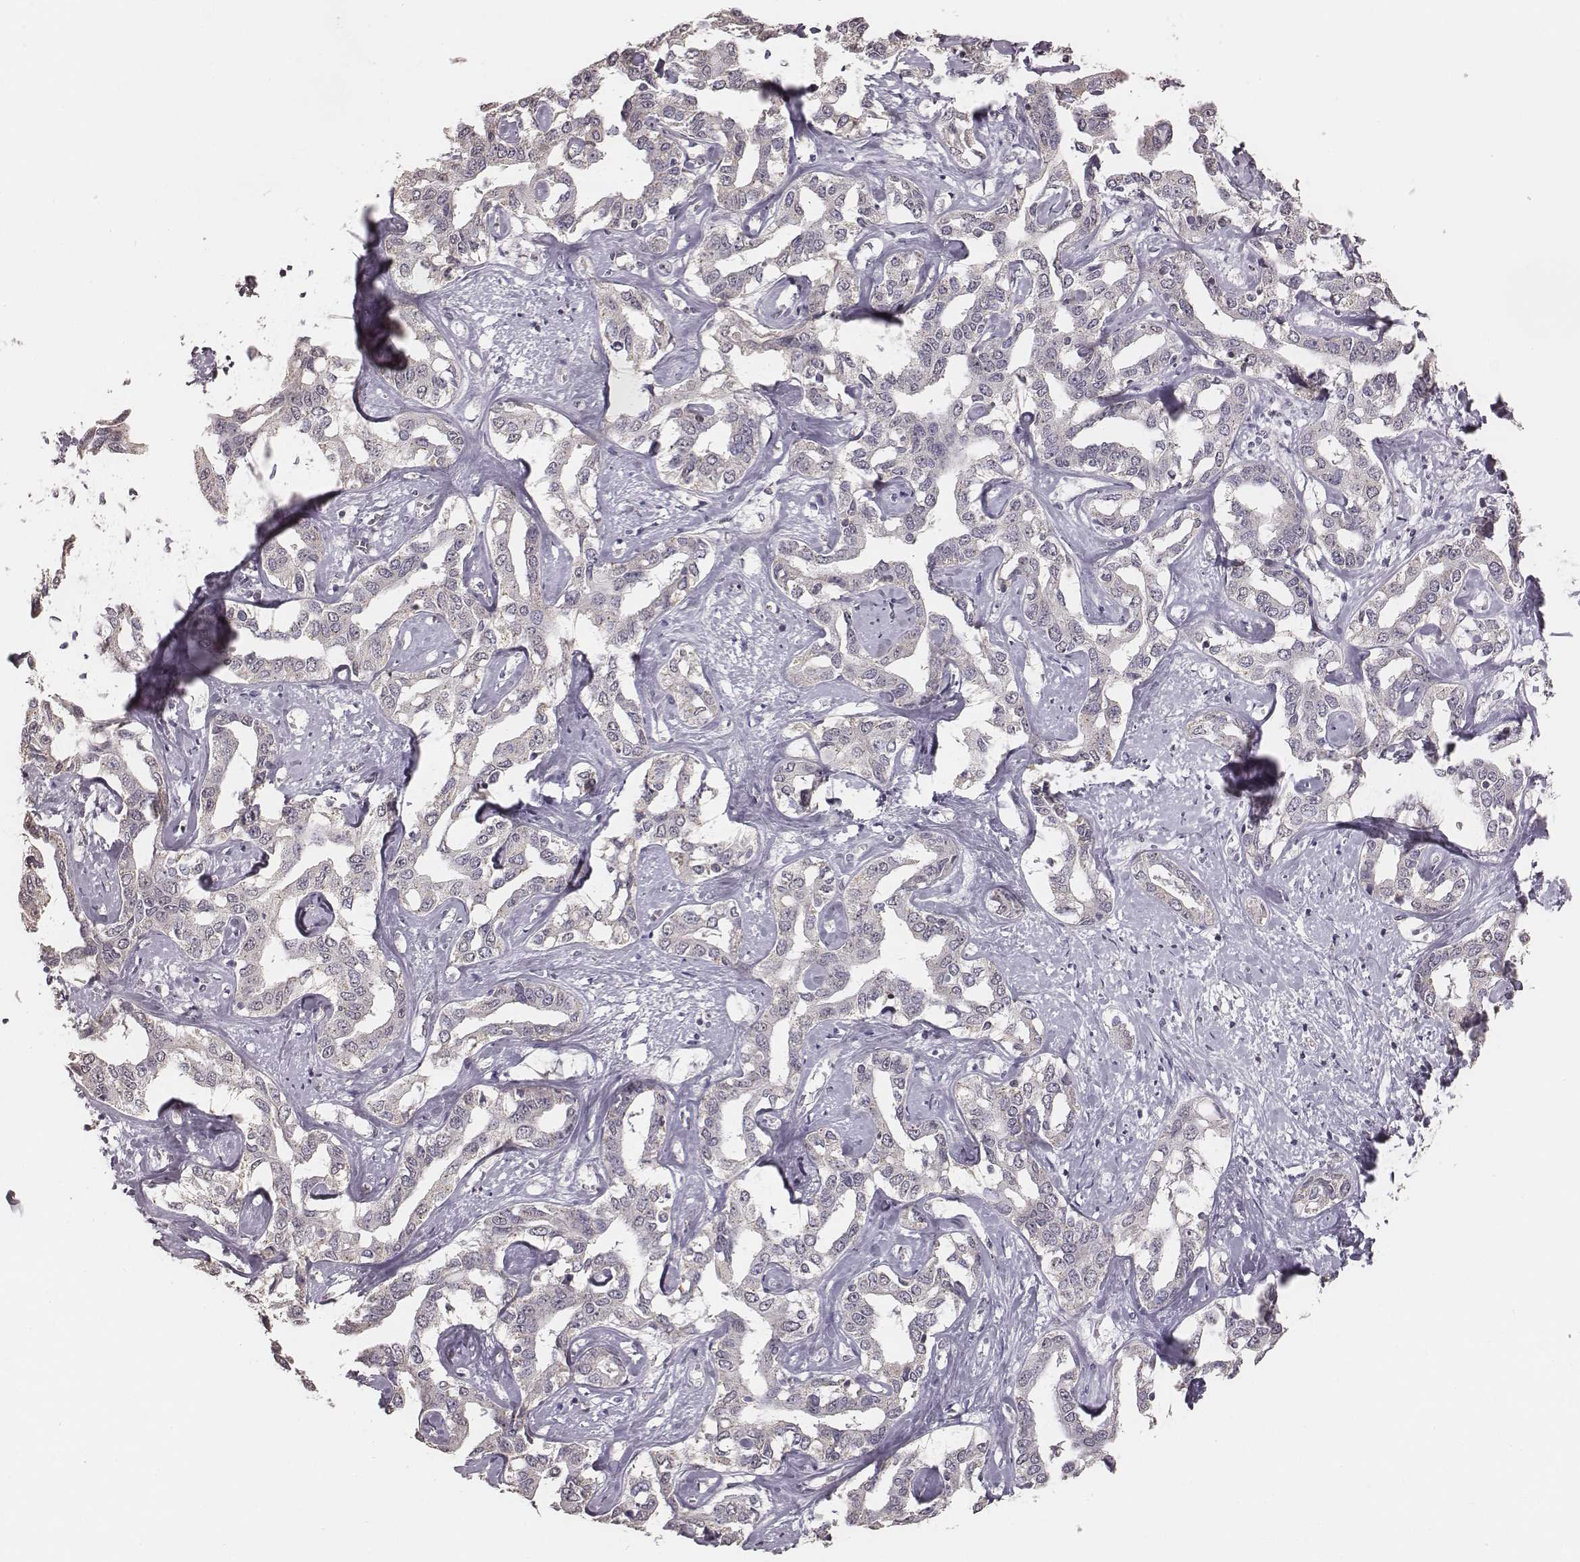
{"staining": {"intensity": "negative", "quantity": "none", "location": "none"}, "tissue": "liver cancer", "cell_type": "Tumor cells", "image_type": "cancer", "snomed": [{"axis": "morphology", "description": "Cholangiocarcinoma"}, {"axis": "topography", "description": "Liver"}], "caption": "An immunohistochemistry image of cholangiocarcinoma (liver) is shown. There is no staining in tumor cells of cholangiocarcinoma (liver).", "gene": "SLC7A4", "patient": {"sex": "male", "age": 59}}